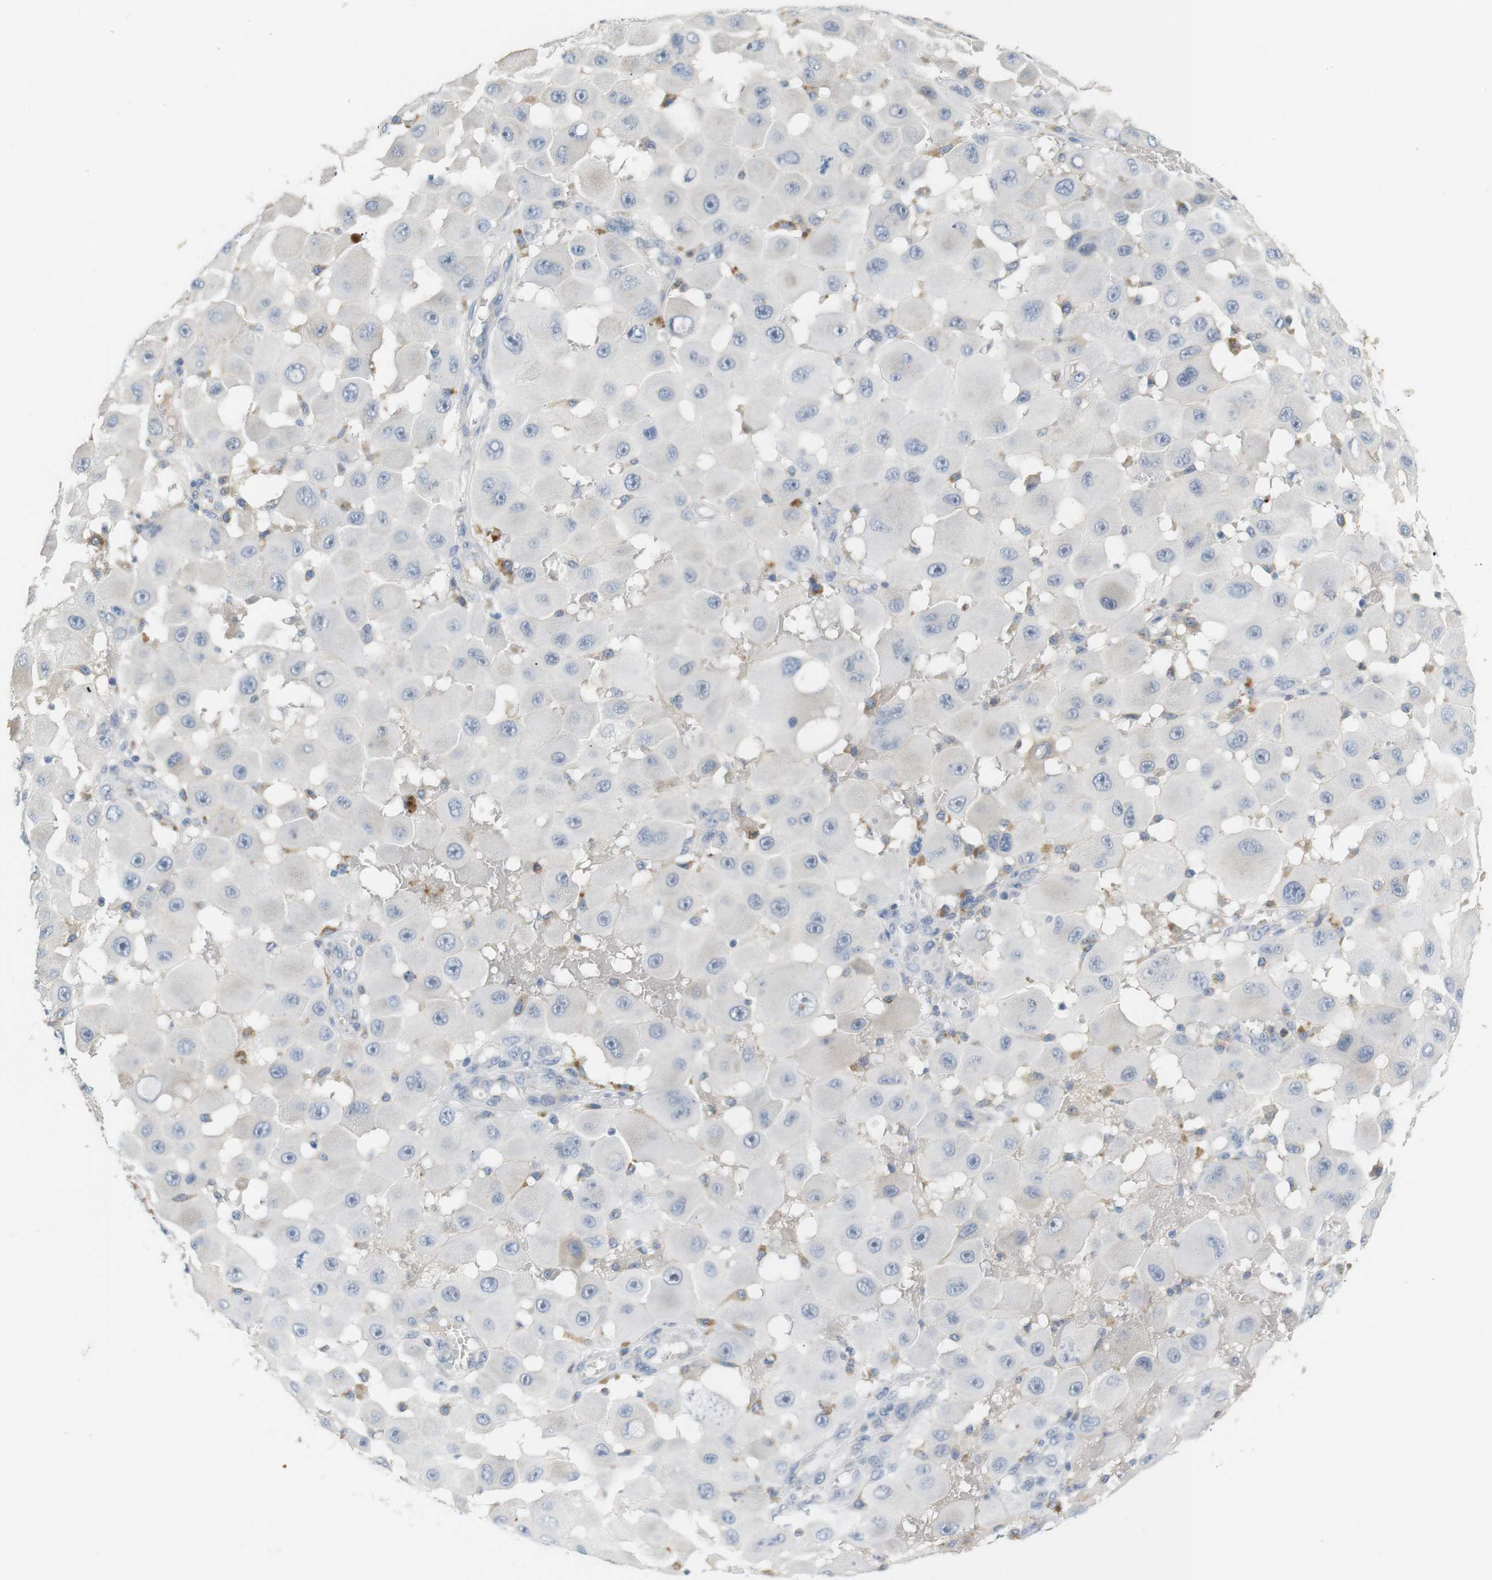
{"staining": {"intensity": "negative", "quantity": "none", "location": "none"}, "tissue": "melanoma", "cell_type": "Tumor cells", "image_type": "cancer", "snomed": [{"axis": "morphology", "description": "Malignant melanoma, NOS"}, {"axis": "topography", "description": "Skin"}], "caption": "The immunohistochemistry micrograph has no significant staining in tumor cells of malignant melanoma tissue.", "gene": "CD300E", "patient": {"sex": "female", "age": 81}}